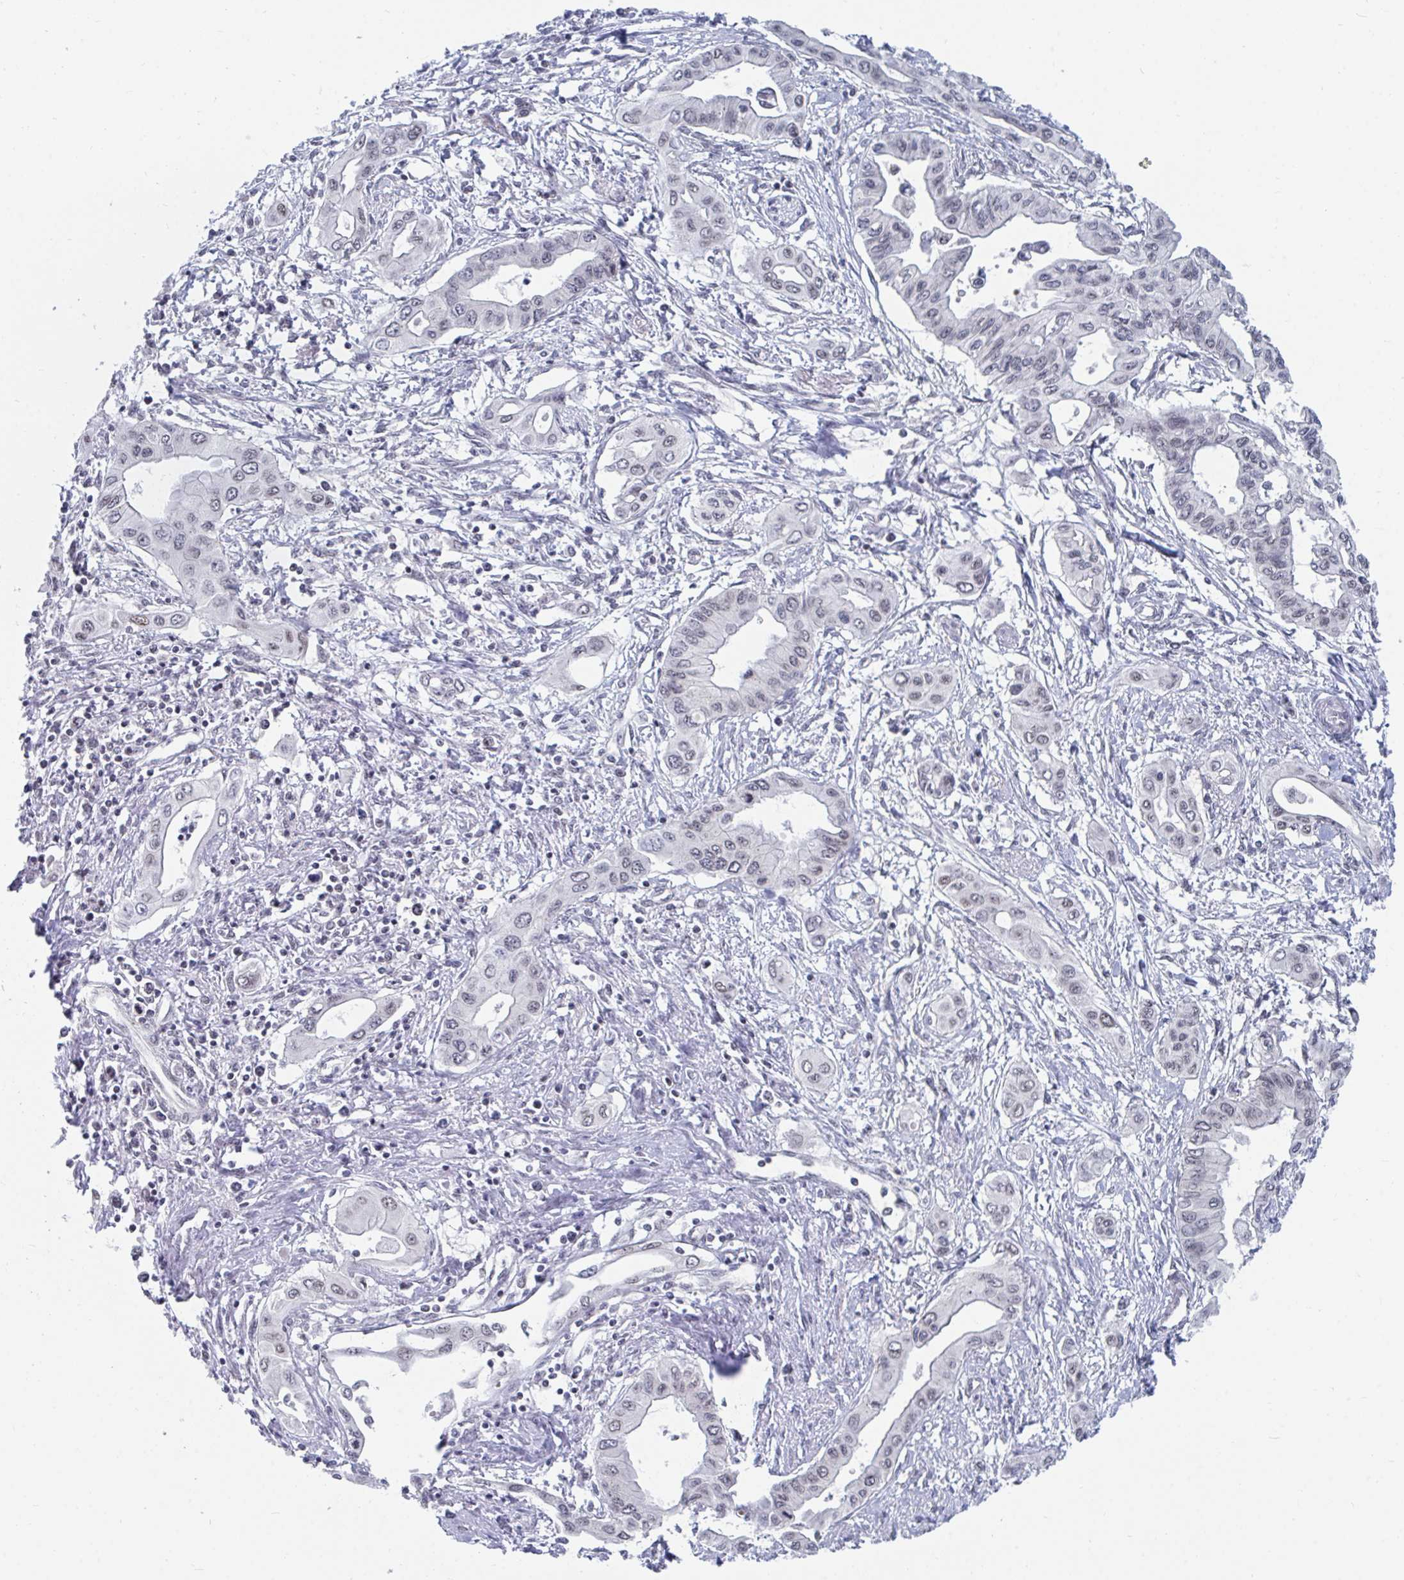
{"staining": {"intensity": "negative", "quantity": "none", "location": "none"}, "tissue": "pancreatic cancer", "cell_type": "Tumor cells", "image_type": "cancer", "snomed": [{"axis": "morphology", "description": "Adenocarcinoma, NOS"}, {"axis": "topography", "description": "Pancreas"}], "caption": "High magnification brightfield microscopy of adenocarcinoma (pancreatic) stained with DAB (3,3'-diaminobenzidine) (brown) and counterstained with hematoxylin (blue): tumor cells show no significant positivity.", "gene": "TRIP12", "patient": {"sex": "female", "age": 62}}